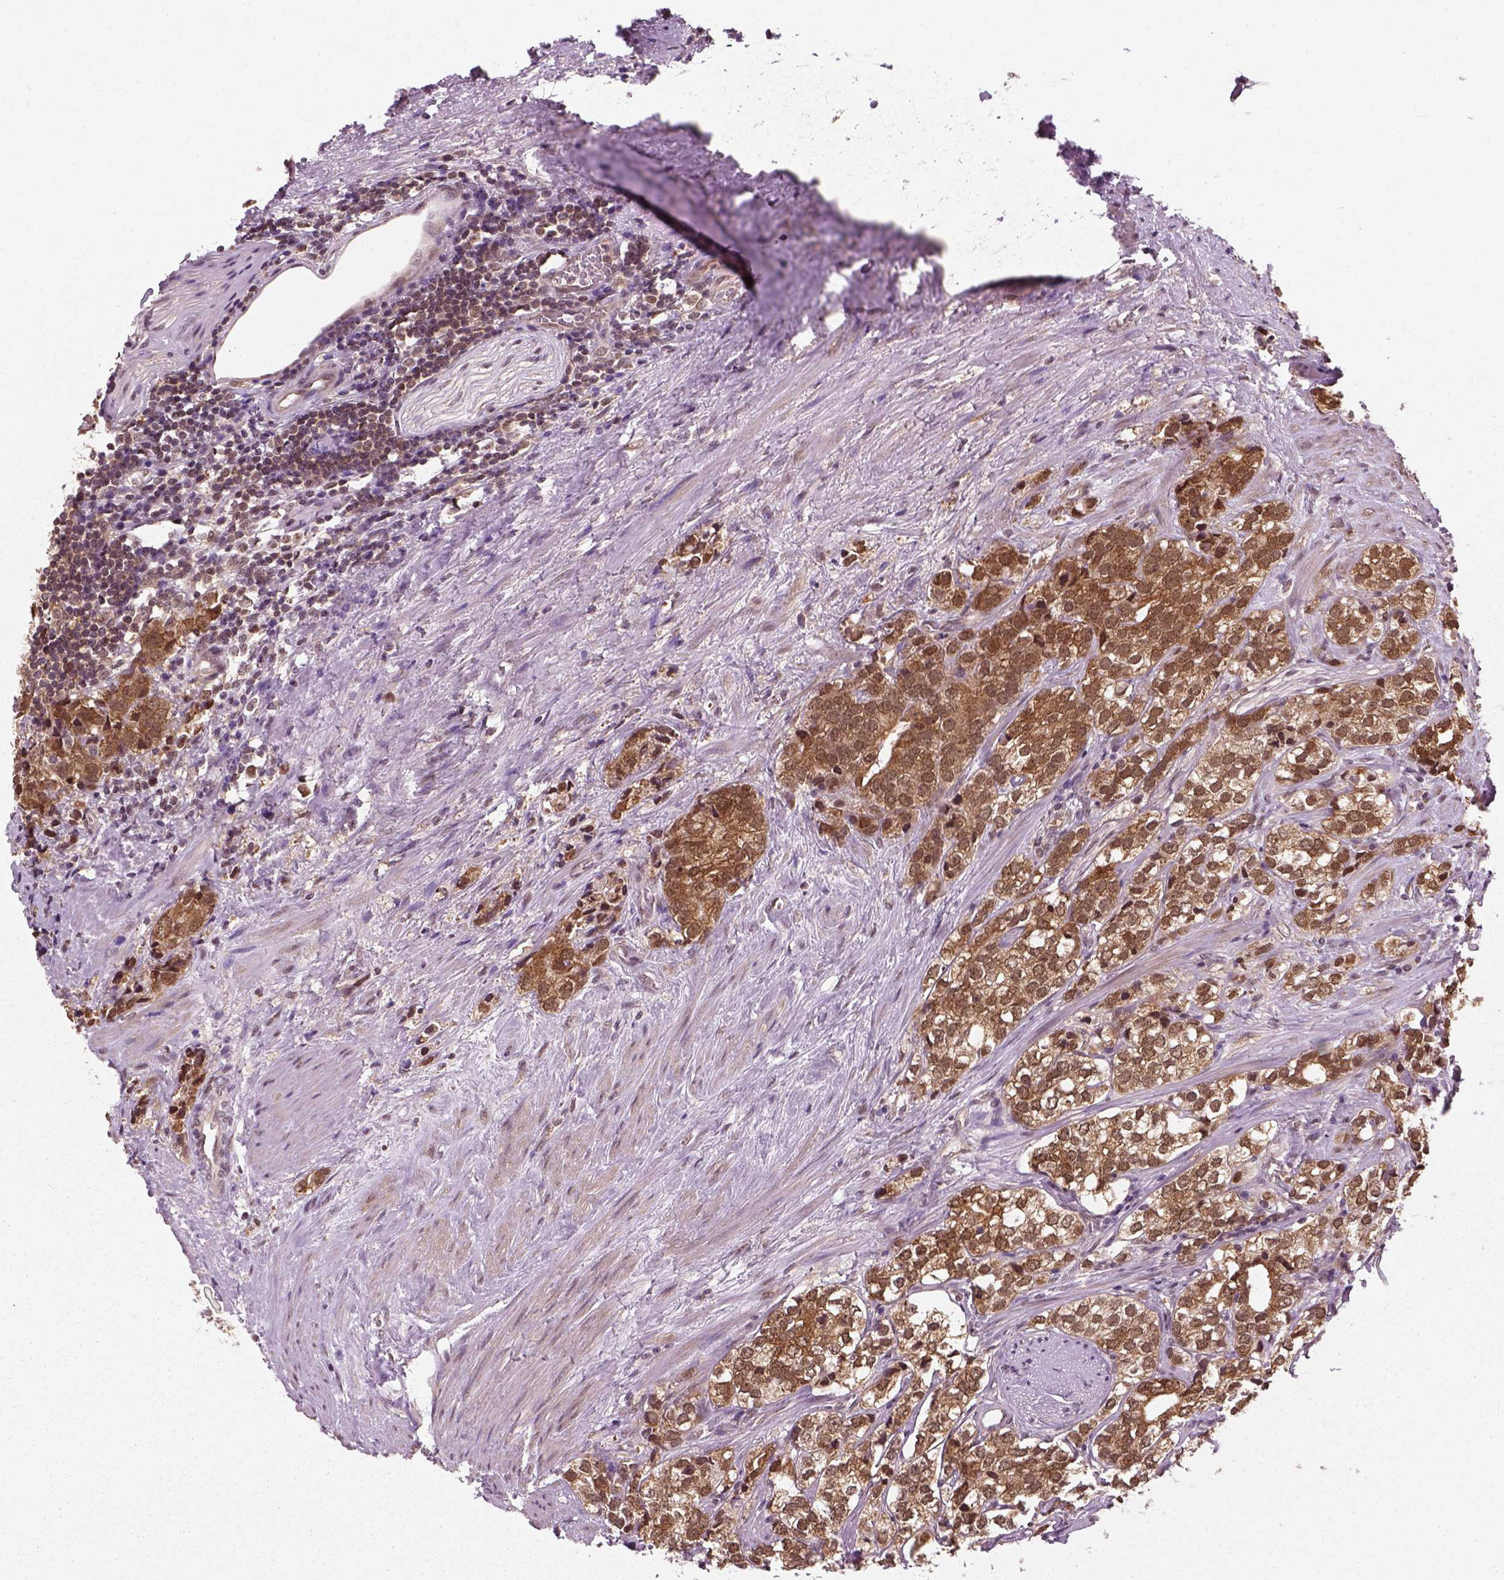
{"staining": {"intensity": "moderate", "quantity": ">75%", "location": "cytoplasmic/membranous,nuclear"}, "tissue": "prostate cancer", "cell_type": "Tumor cells", "image_type": "cancer", "snomed": [{"axis": "morphology", "description": "Adenocarcinoma, NOS"}, {"axis": "topography", "description": "Prostate and seminal vesicle, NOS"}], "caption": "Brown immunohistochemical staining in human prostate cancer shows moderate cytoplasmic/membranous and nuclear expression in about >75% of tumor cells.", "gene": "NUDT9", "patient": {"sex": "male", "age": 63}}